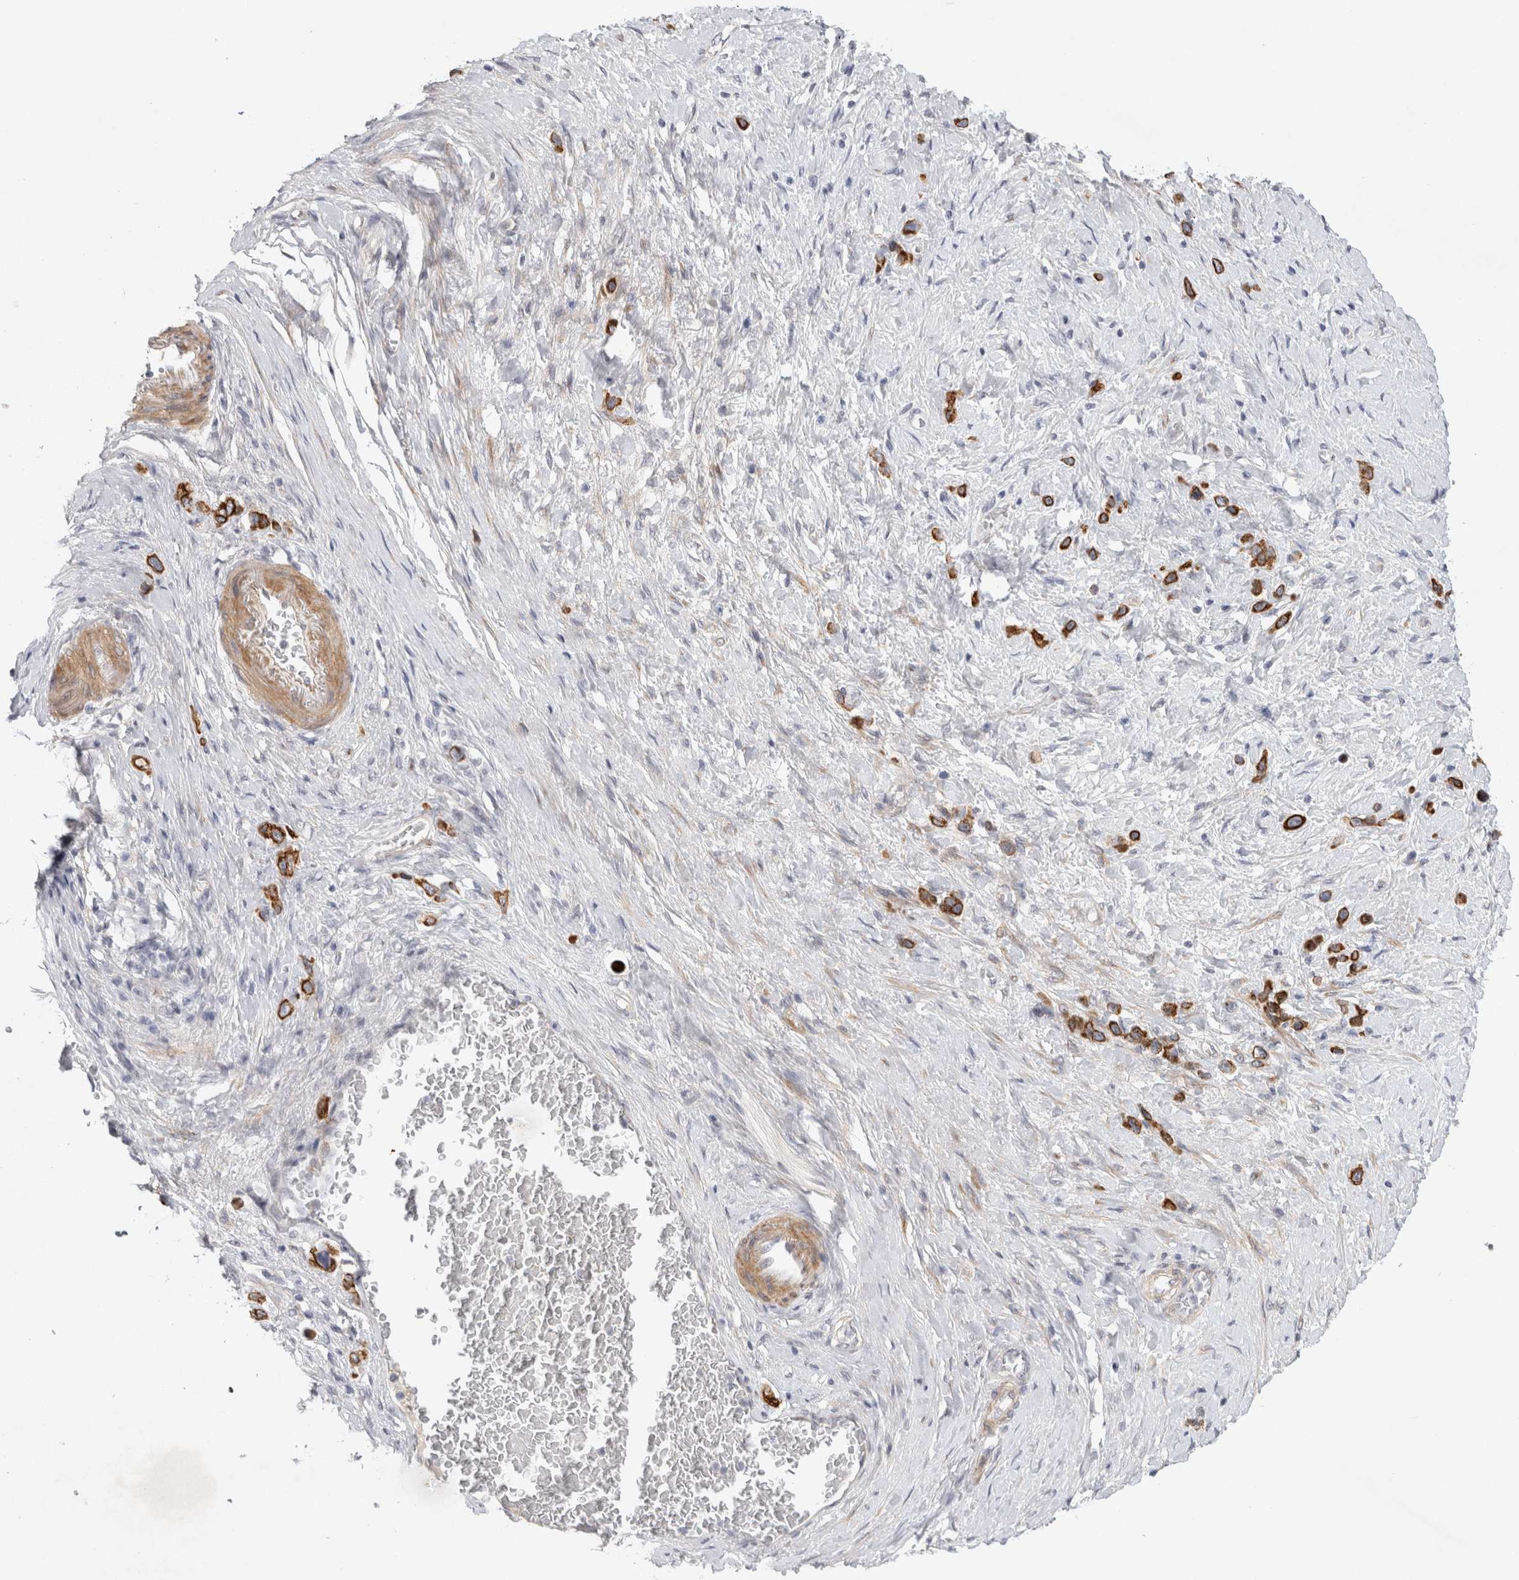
{"staining": {"intensity": "strong", "quantity": ">75%", "location": "cytoplasmic/membranous"}, "tissue": "stomach cancer", "cell_type": "Tumor cells", "image_type": "cancer", "snomed": [{"axis": "morphology", "description": "Adenocarcinoma, NOS"}, {"axis": "topography", "description": "Stomach"}], "caption": "Stomach cancer stained with a brown dye exhibits strong cytoplasmic/membranous positive expression in about >75% of tumor cells.", "gene": "BZW2", "patient": {"sex": "female", "age": 65}}